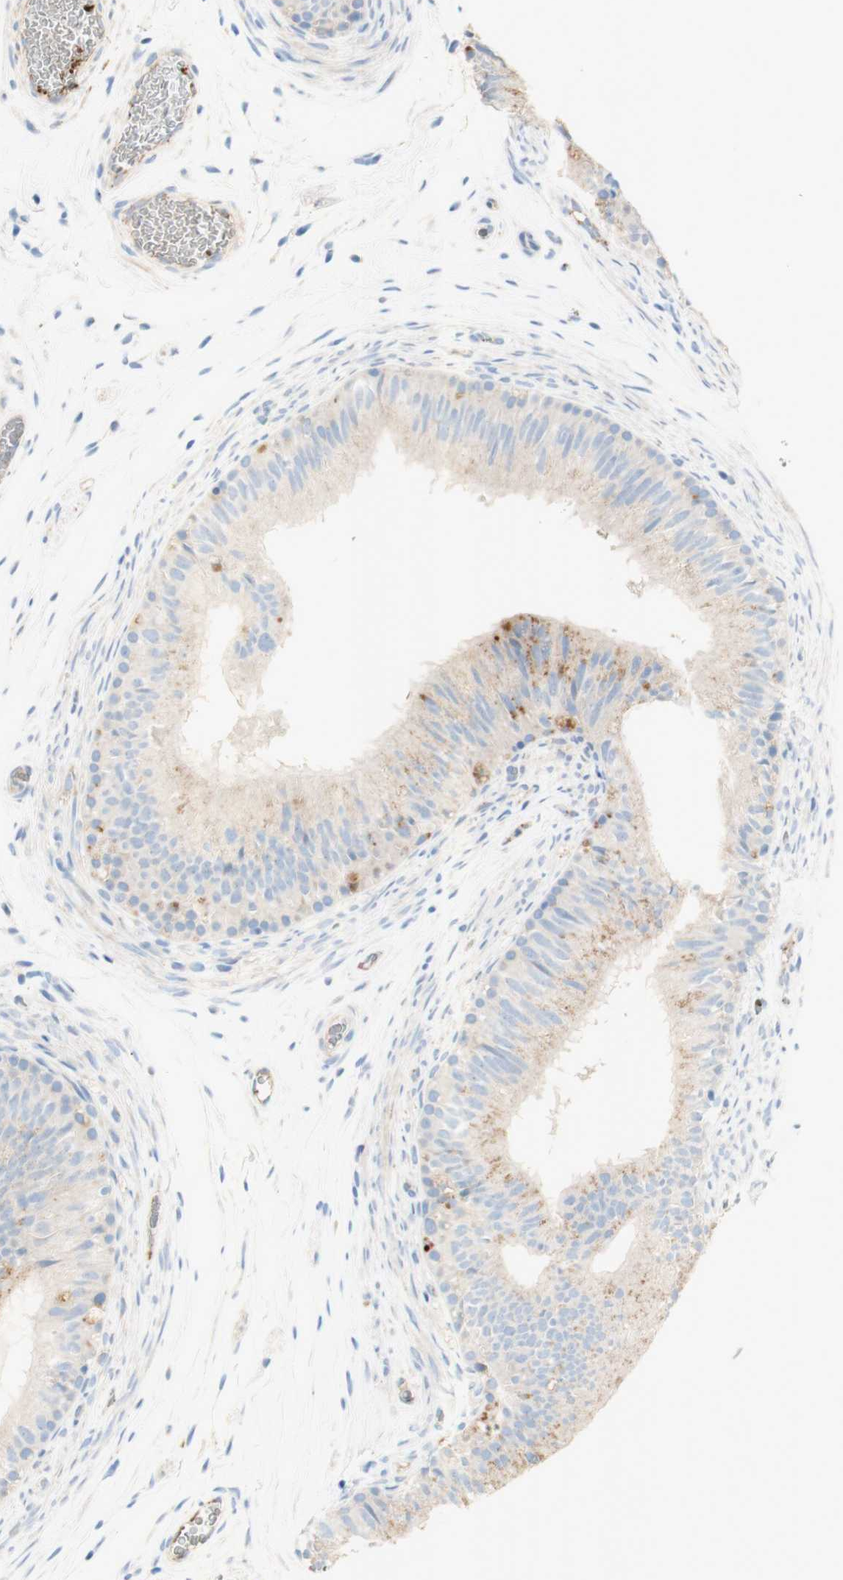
{"staining": {"intensity": "moderate", "quantity": "25%-75%", "location": "cytoplasmic/membranous"}, "tissue": "epididymis", "cell_type": "Glandular cells", "image_type": "normal", "snomed": [{"axis": "morphology", "description": "Normal tissue, NOS"}, {"axis": "topography", "description": "Epididymis"}], "caption": "High-power microscopy captured an IHC histopathology image of unremarkable epididymis, revealing moderate cytoplasmic/membranous positivity in about 25%-75% of glandular cells.", "gene": "GAN", "patient": {"sex": "male", "age": 36}}